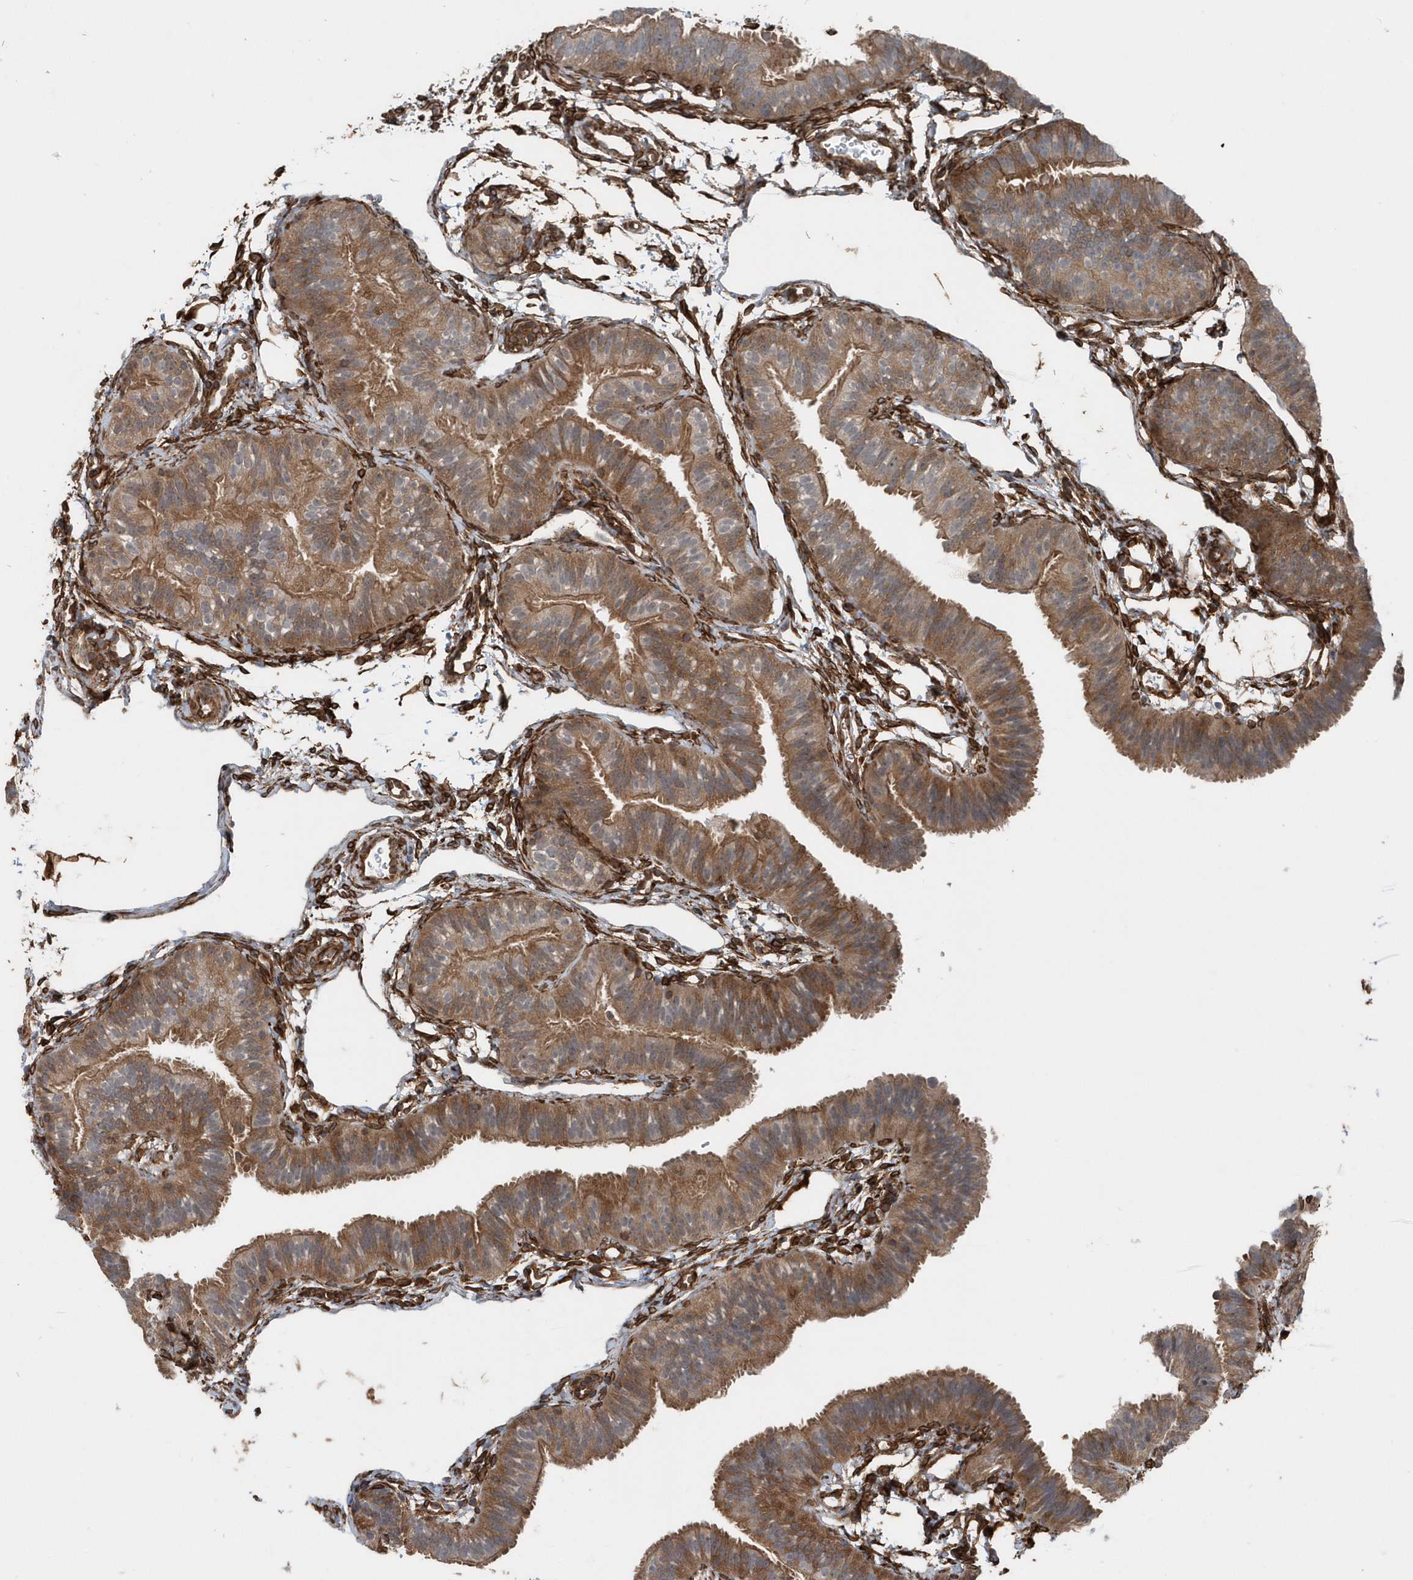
{"staining": {"intensity": "moderate", "quantity": "25%-75%", "location": "cytoplasmic/membranous"}, "tissue": "fallopian tube", "cell_type": "Glandular cells", "image_type": "normal", "snomed": [{"axis": "morphology", "description": "Normal tissue, NOS"}, {"axis": "topography", "description": "Fallopian tube"}], "caption": "IHC image of unremarkable fallopian tube: fallopian tube stained using immunohistochemistry reveals medium levels of moderate protein expression localized specifically in the cytoplasmic/membranous of glandular cells, appearing as a cytoplasmic/membranous brown color.", "gene": "MCC", "patient": {"sex": "female", "age": 35}}